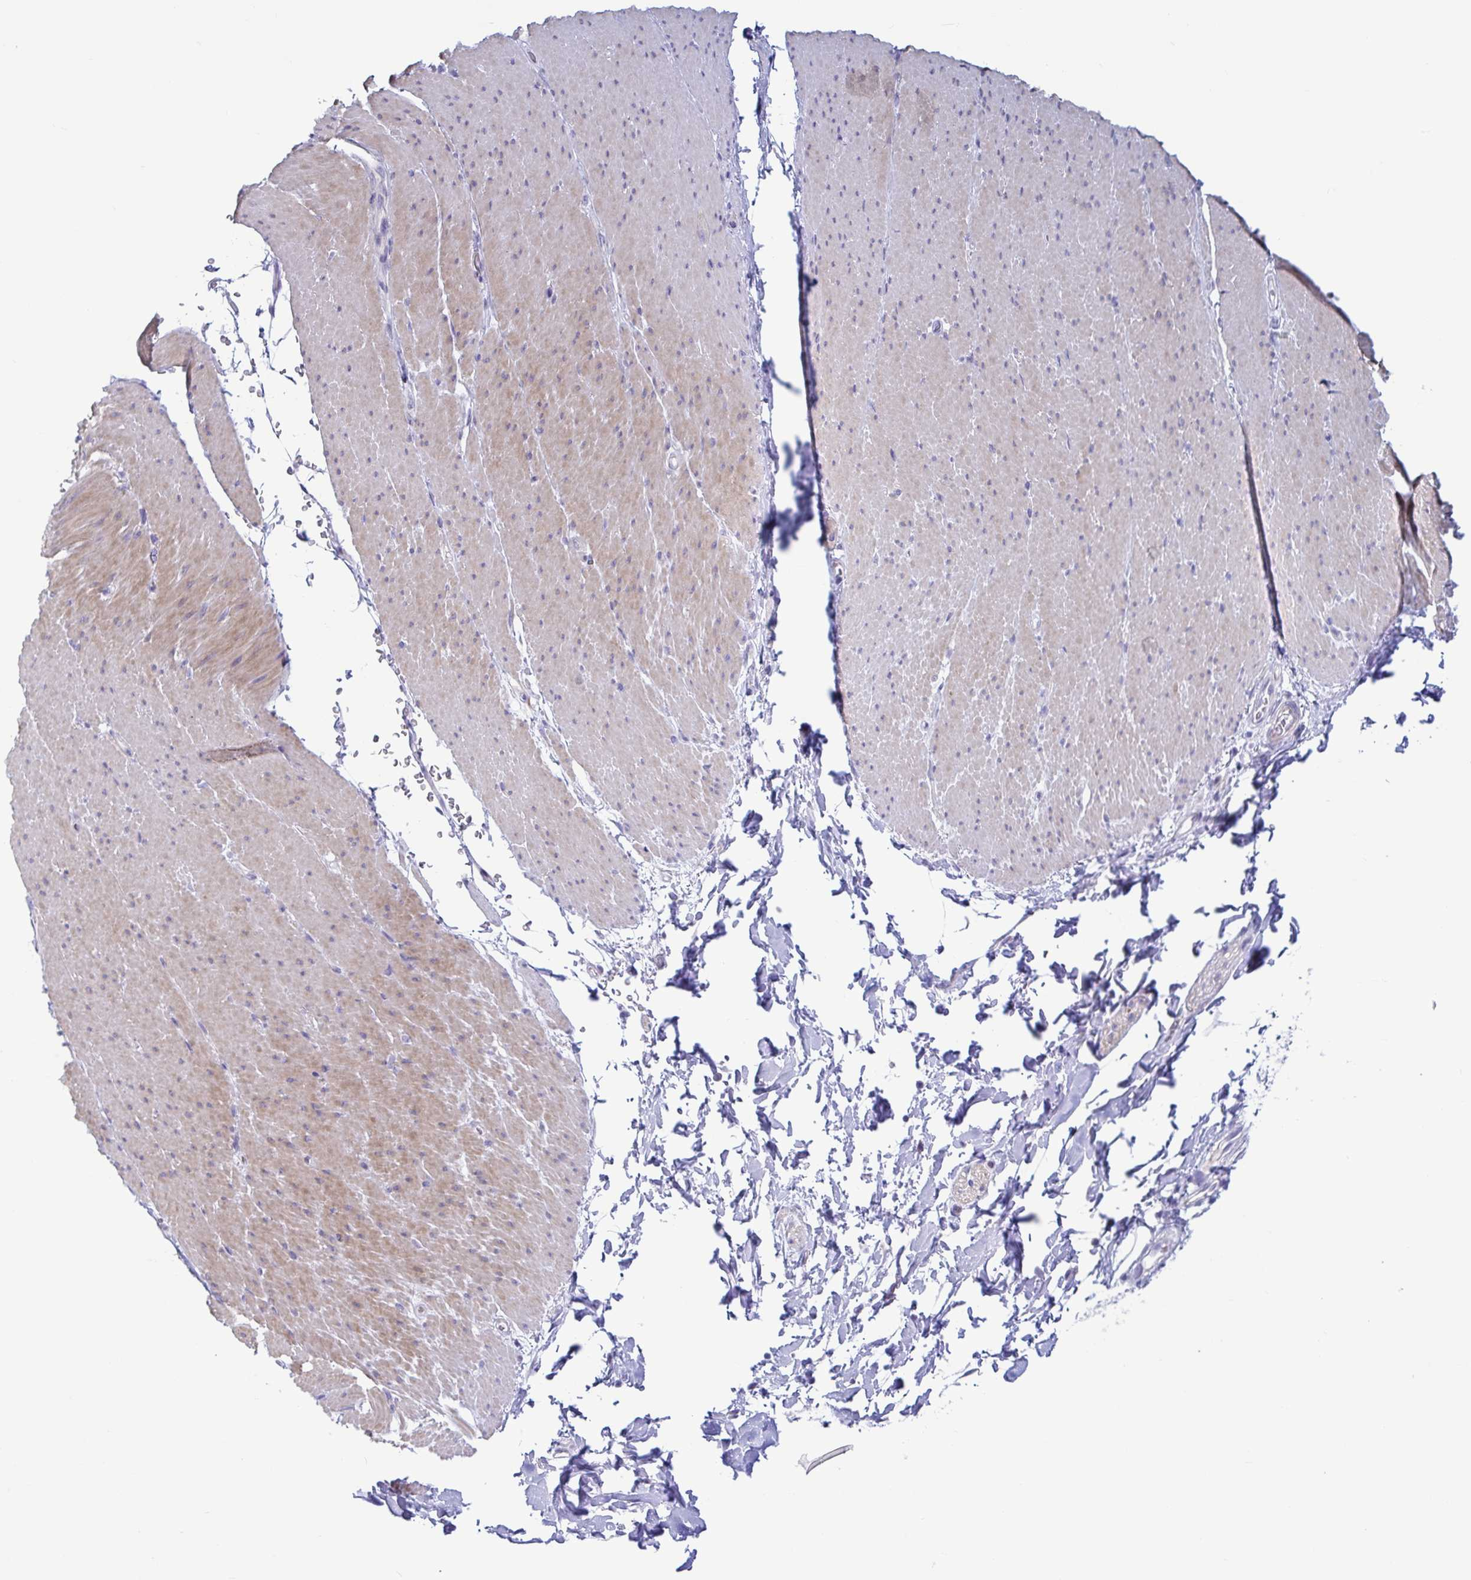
{"staining": {"intensity": "weak", "quantity": "<25%", "location": "cytoplasmic/membranous"}, "tissue": "smooth muscle", "cell_type": "Smooth muscle cells", "image_type": "normal", "snomed": [{"axis": "morphology", "description": "Normal tissue, NOS"}, {"axis": "topography", "description": "Smooth muscle"}, {"axis": "topography", "description": "Rectum"}], "caption": "High magnification brightfield microscopy of normal smooth muscle stained with DAB (3,3'-diaminobenzidine) (brown) and counterstained with hematoxylin (blue): smooth muscle cells show no significant positivity.", "gene": "TNNI2", "patient": {"sex": "male", "age": 53}}